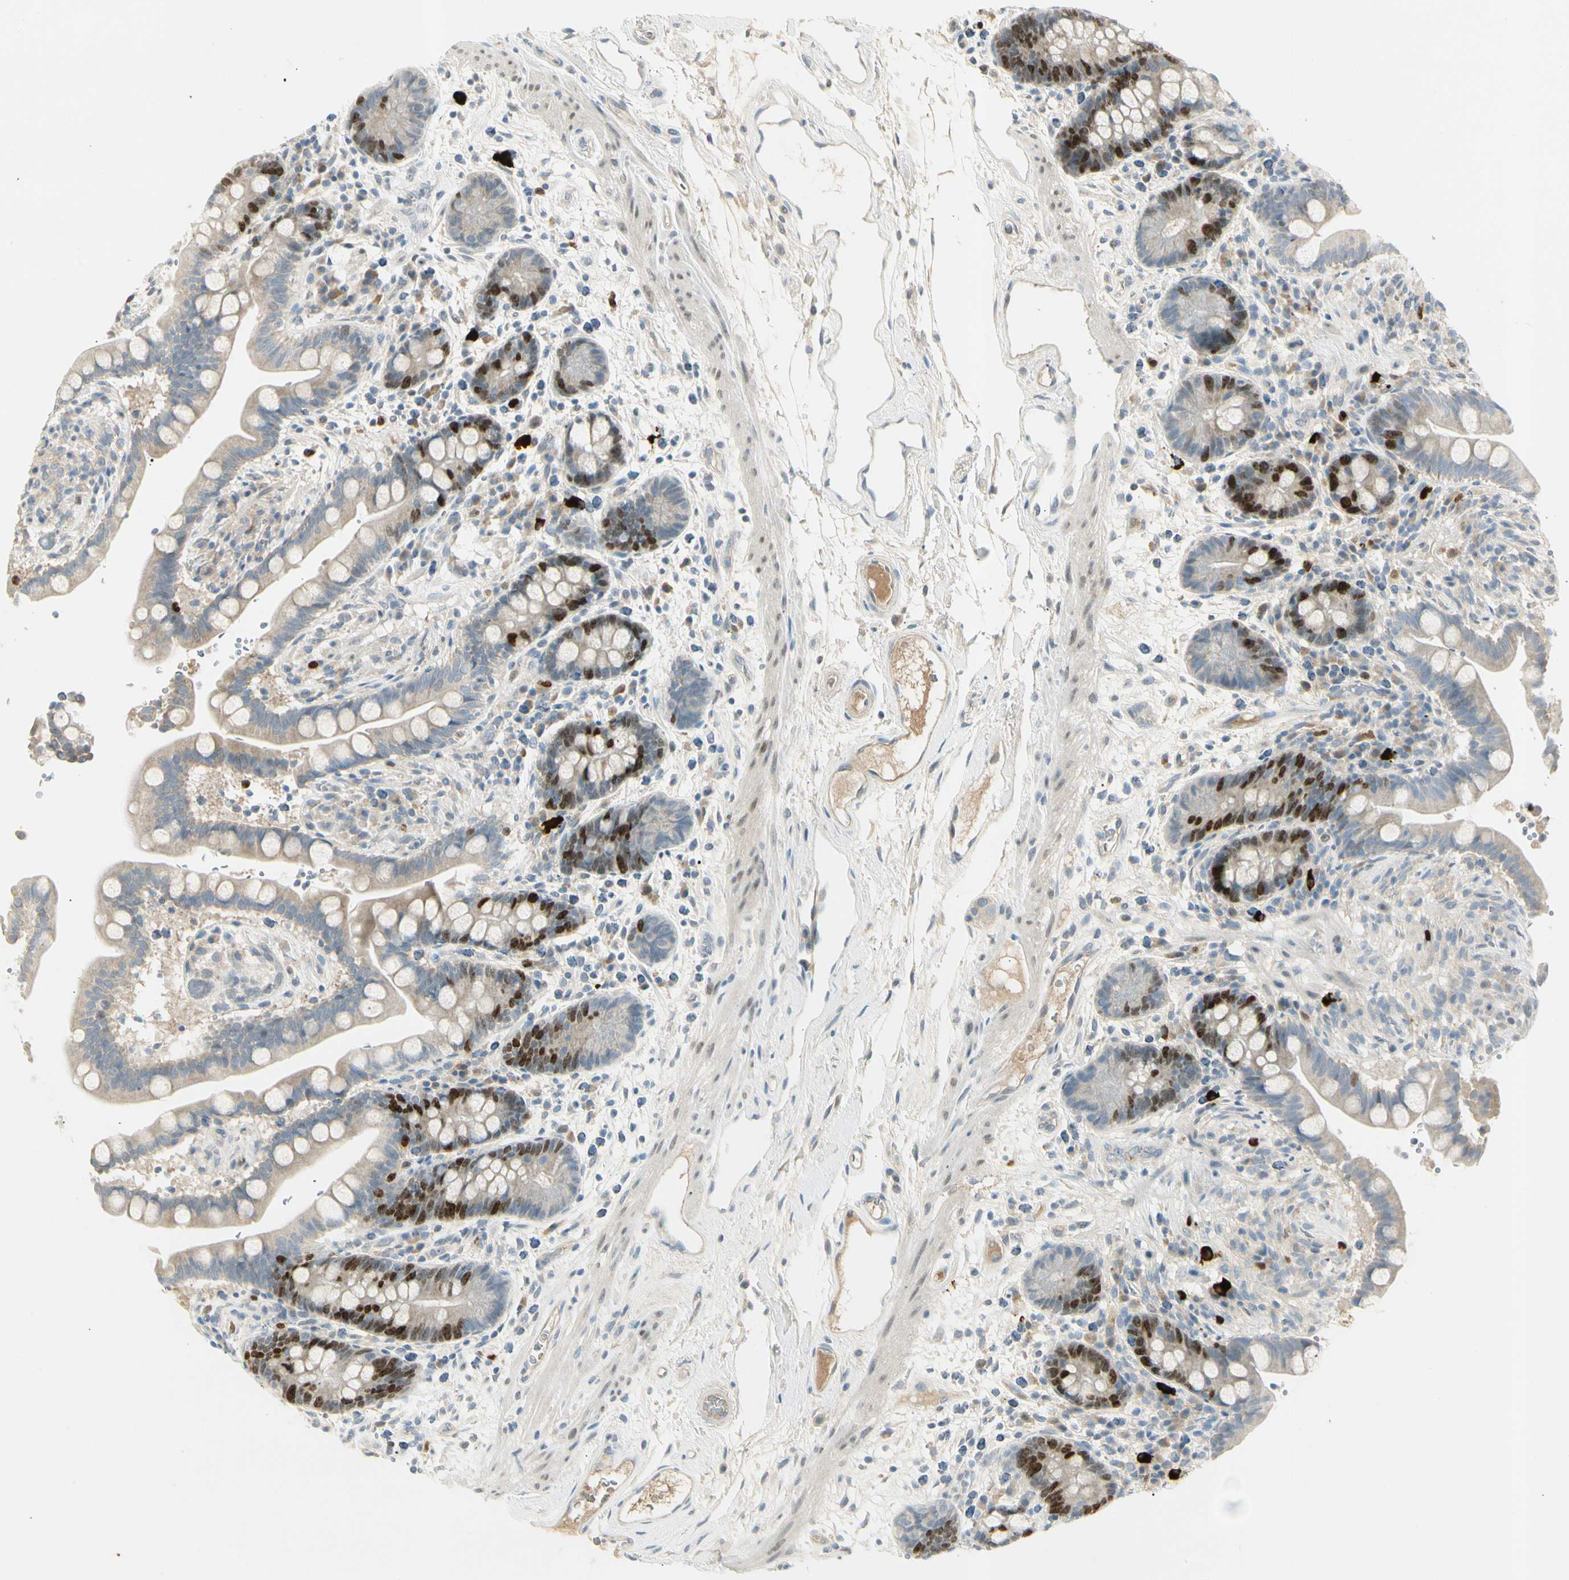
{"staining": {"intensity": "negative", "quantity": "none", "location": "none"}, "tissue": "colon", "cell_type": "Endothelial cells", "image_type": "normal", "snomed": [{"axis": "morphology", "description": "Normal tissue, NOS"}, {"axis": "topography", "description": "Colon"}], "caption": "Immunohistochemistry histopathology image of unremarkable human colon stained for a protein (brown), which demonstrates no expression in endothelial cells. (Brightfield microscopy of DAB (3,3'-diaminobenzidine) immunohistochemistry (IHC) at high magnification).", "gene": "PITX1", "patient": {"sex": "male", "age": 73}}